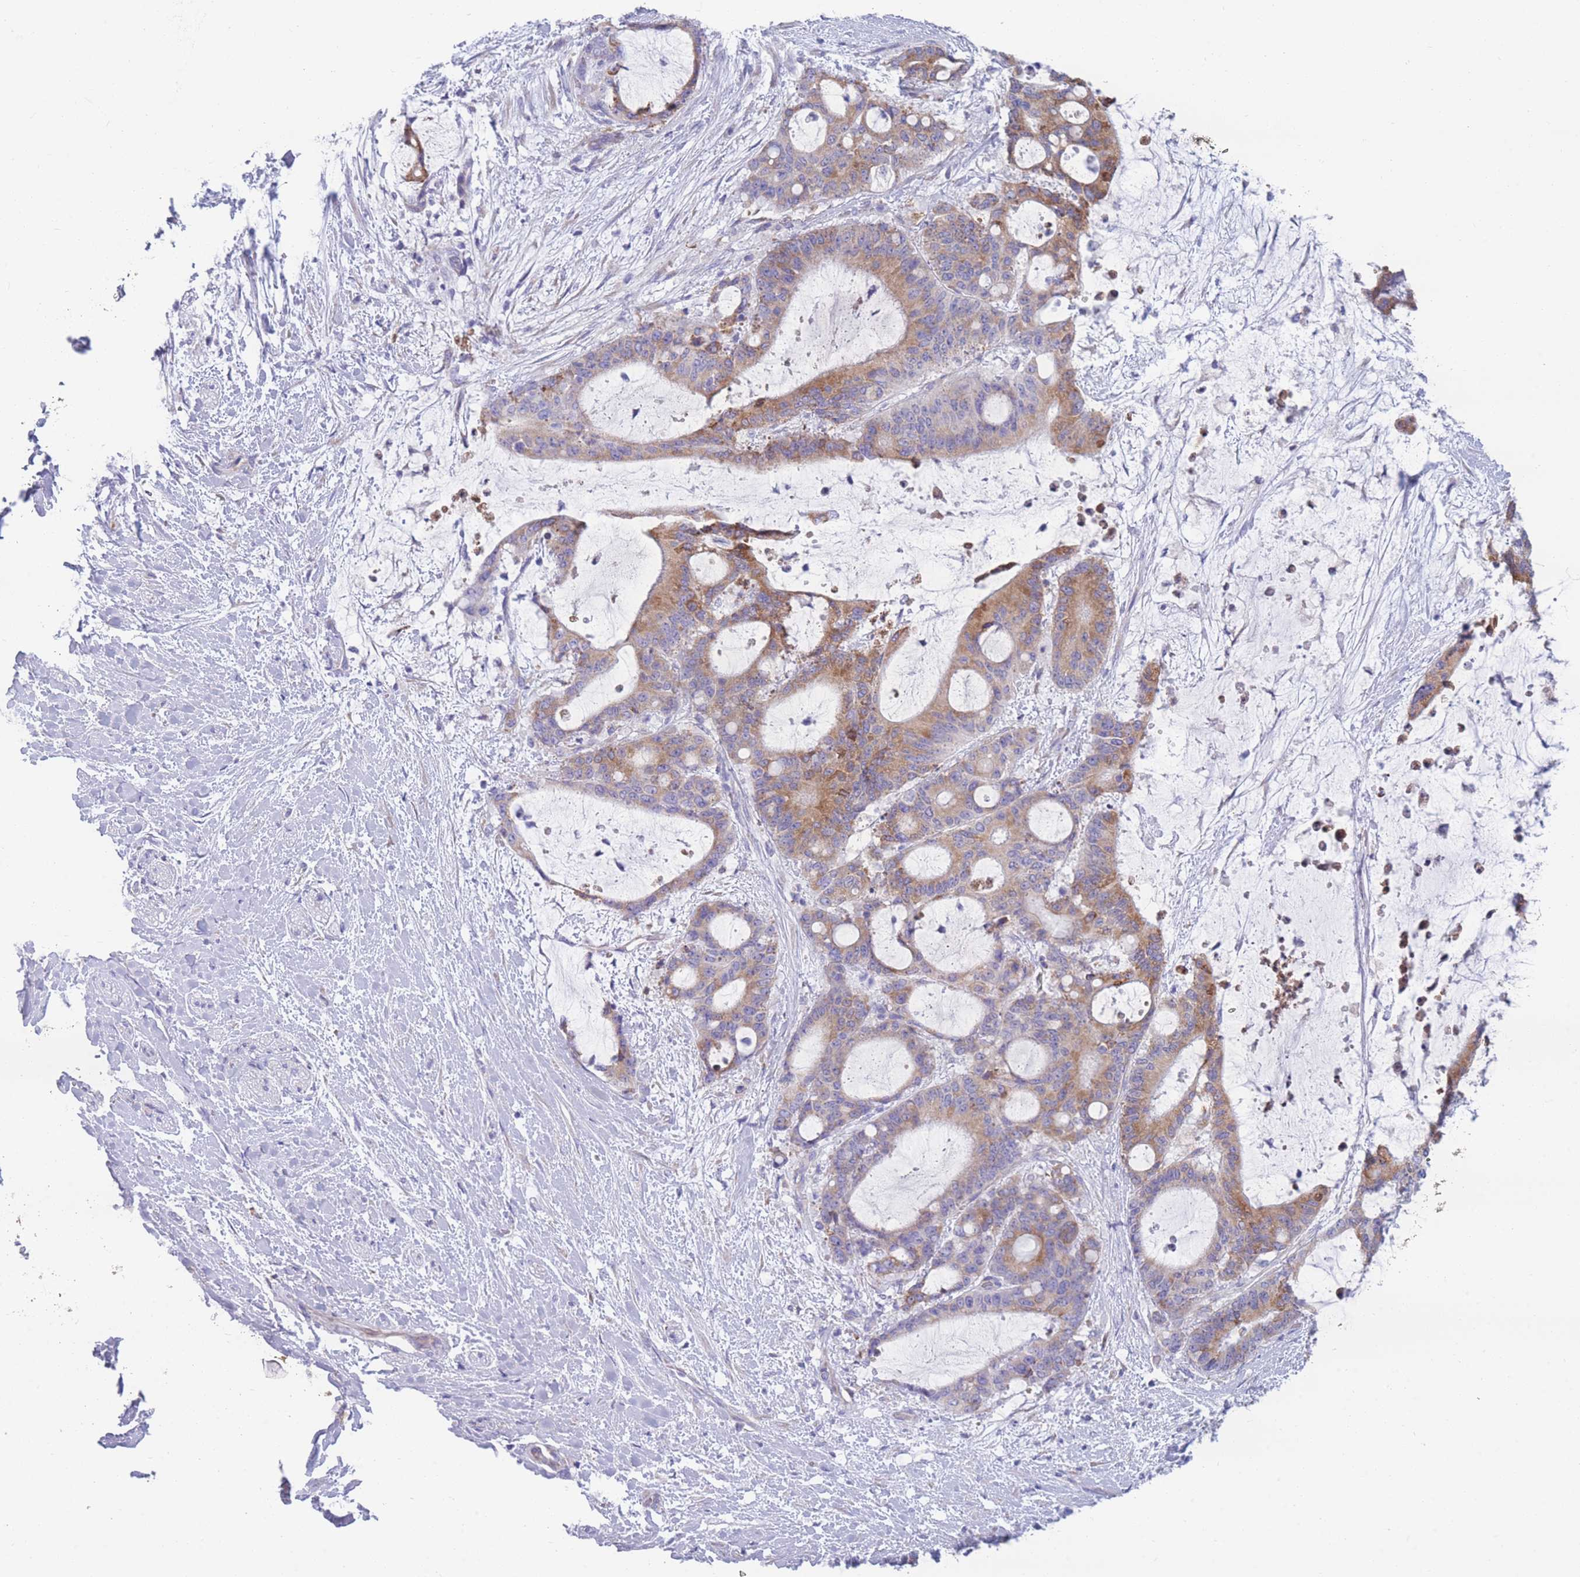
{"staining": {"intensity": "moderate", "quantity": "25%-75%", "location": "cytoplasmic/membranous"}, "tissue": "liver cancer", "cell_type": "Tumor cells", "image_type": "cancer", "snomed": [{"axis": "morphology", "description": "Normal tissue, NOS"}, {"axis": "morphology", "description": "Cholangiocarcinoma"}, {"axis": "topography", "description": "Liver"}, {"axis": "topography", "description": "Peripheral nerve tissue"}], "caption": "Human cholangiocarcinoma (liver) stained with a protein marker demonstrates moderate staining in tumor cells.", "gene": "XKR8", "patient": {"sex": "female", "age": 73}}